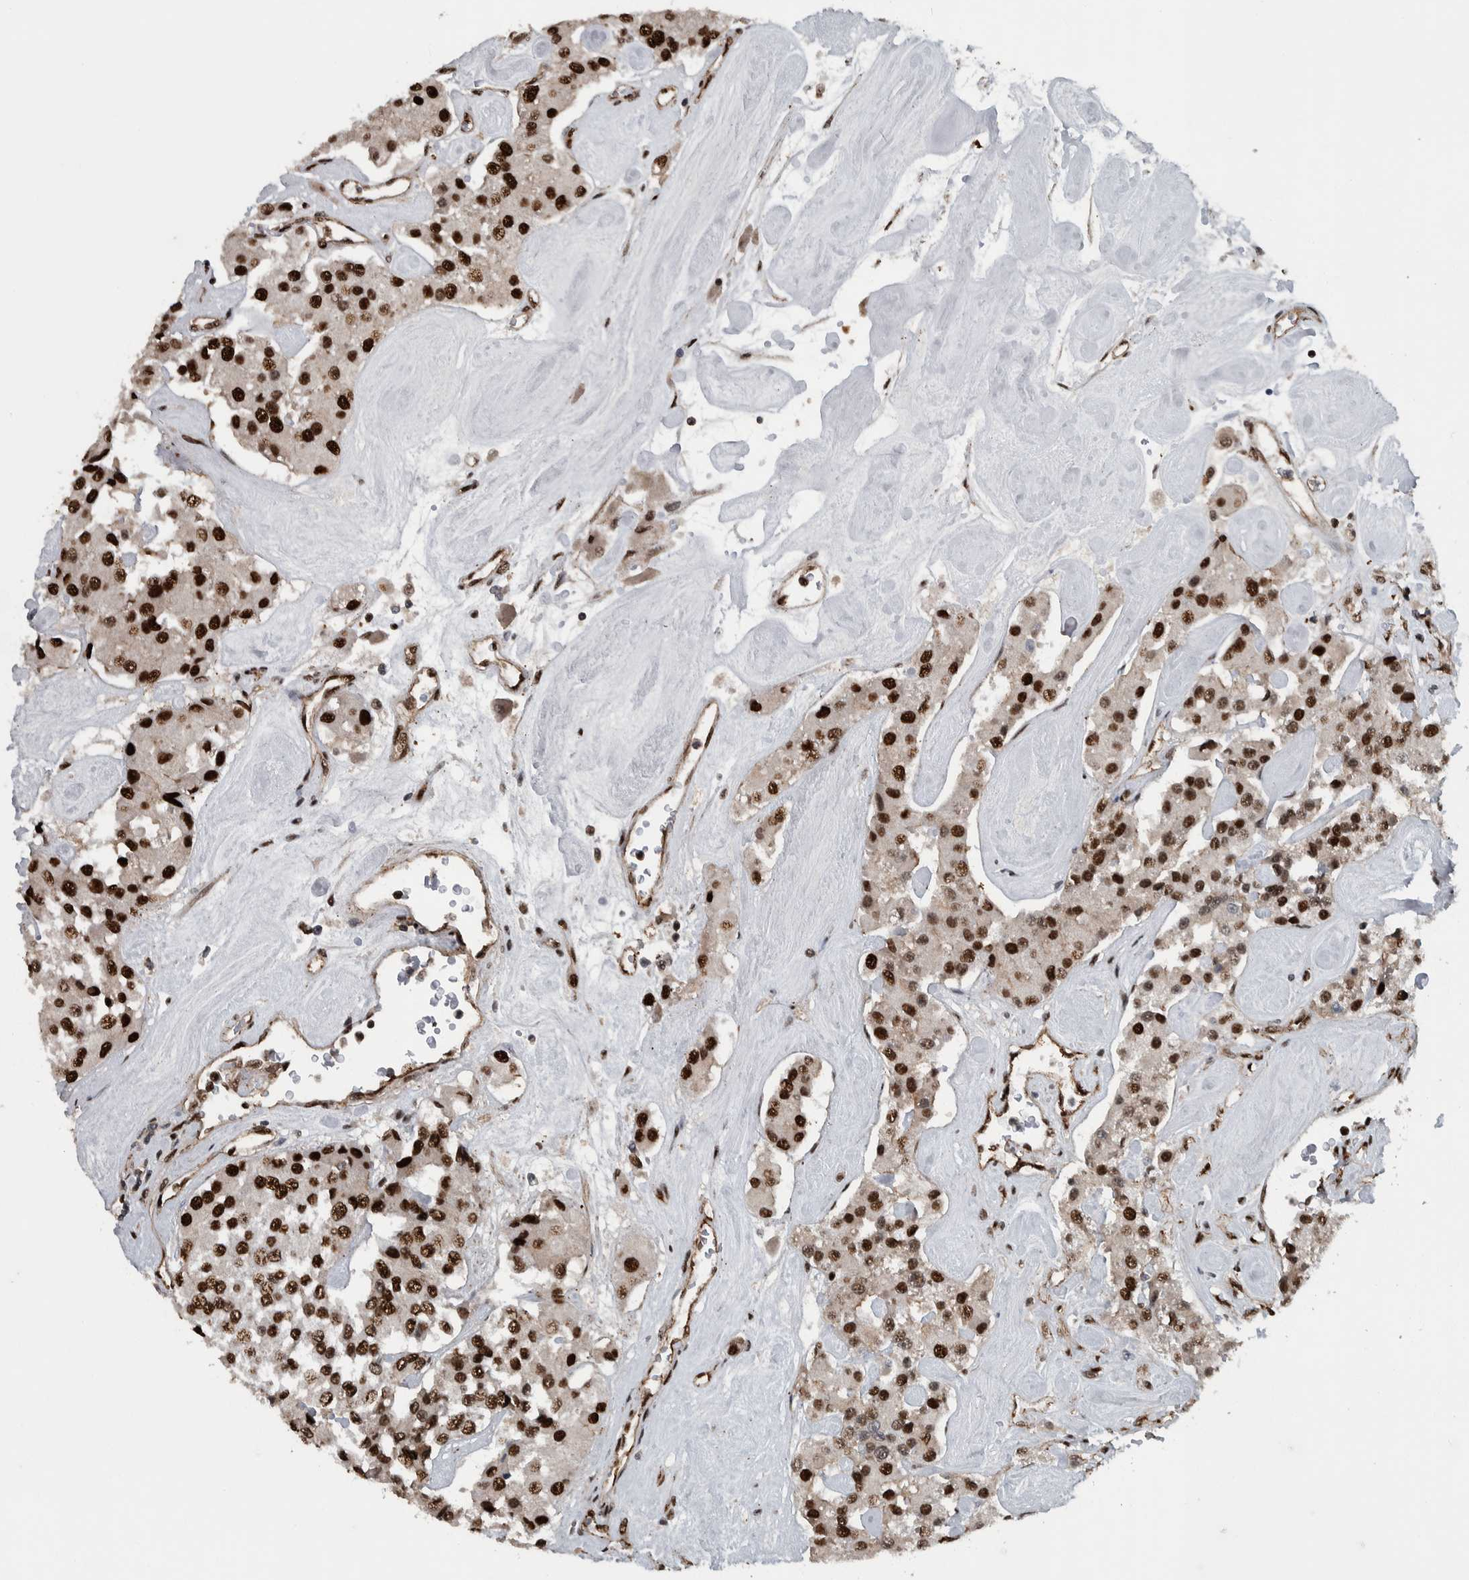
{"staining": {"intensity": "strong", "quantity": ">75%", "location": "nuclear"}, "tissue": "carcinoid", "cell_type": "Tumor cells", "image_type": "cancer", "snomed": [{"axis": "morphology", "description": "Carcinoid, malignant, NOS"}, {"axis": "topography", "description": "Pancreas"}], "caption": "The micrograph reveals a brown stain indicating the presence of a protein in the nuclear of tumor cells in carcinoid (malignant).", "gene": "FAM135B", "patient": {"sex": "male", "age": 41}}